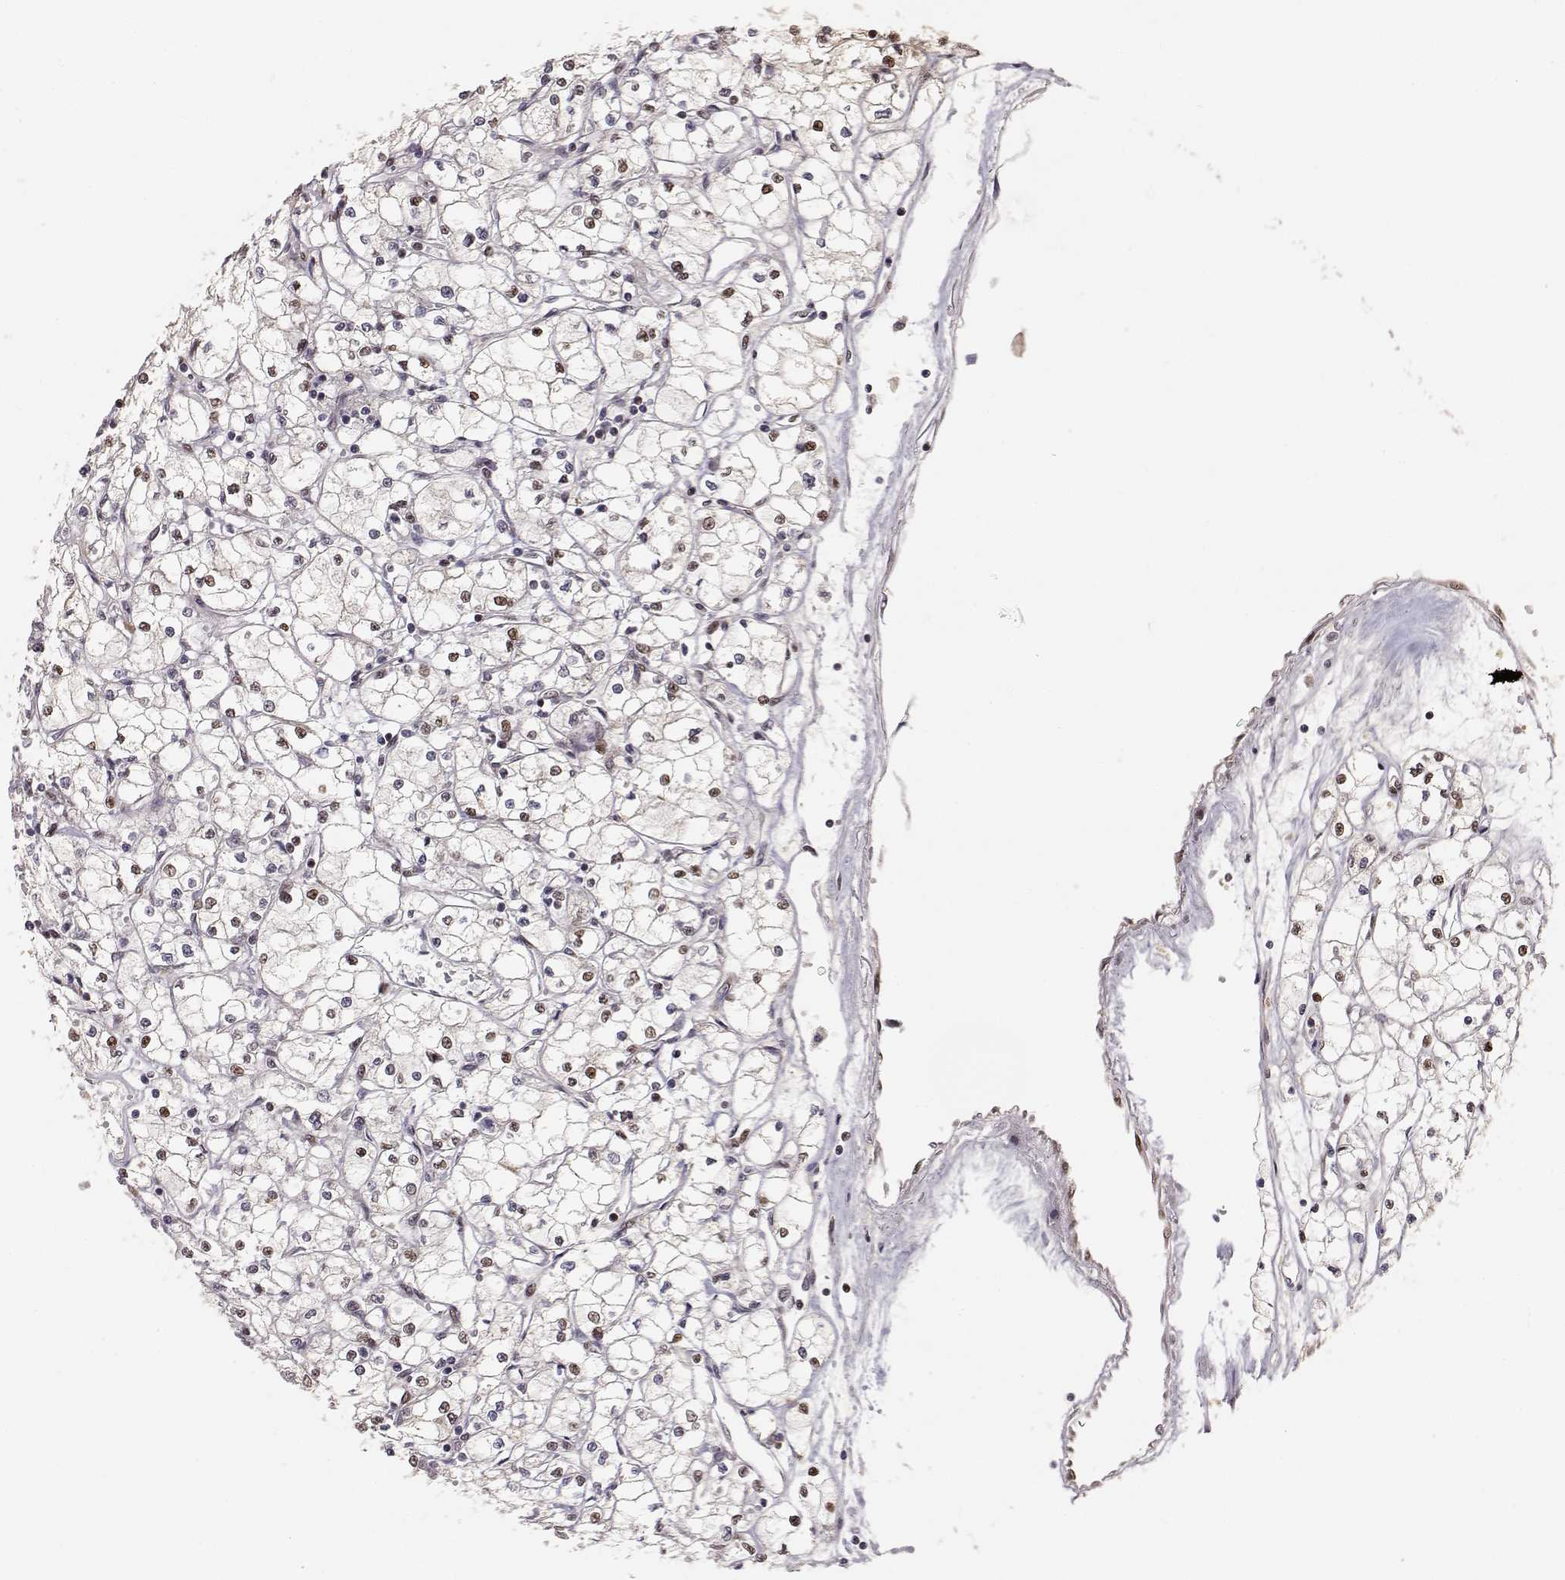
{"staining": {"intensity": "moderate", "quantity": "<25%", "location": "nuclear"}, "tissue": "renal cancer", "cell_type": "Tumor cells", "image_type": "cancer", "snomed": [{"axis": "morphology", "description": "Adenocarcinoma, NOS"}, {"axis": "topography", "description": "Kidney"}], "caption": "This histopathology image shows immunohistochemistry staining of human renal cancer (adenocarcinoma), with low moderate nuclear expression in approximately <25% of tumor cells.", "gene": "BRCA1", "patient": {"sex": "male", "age": 67}}